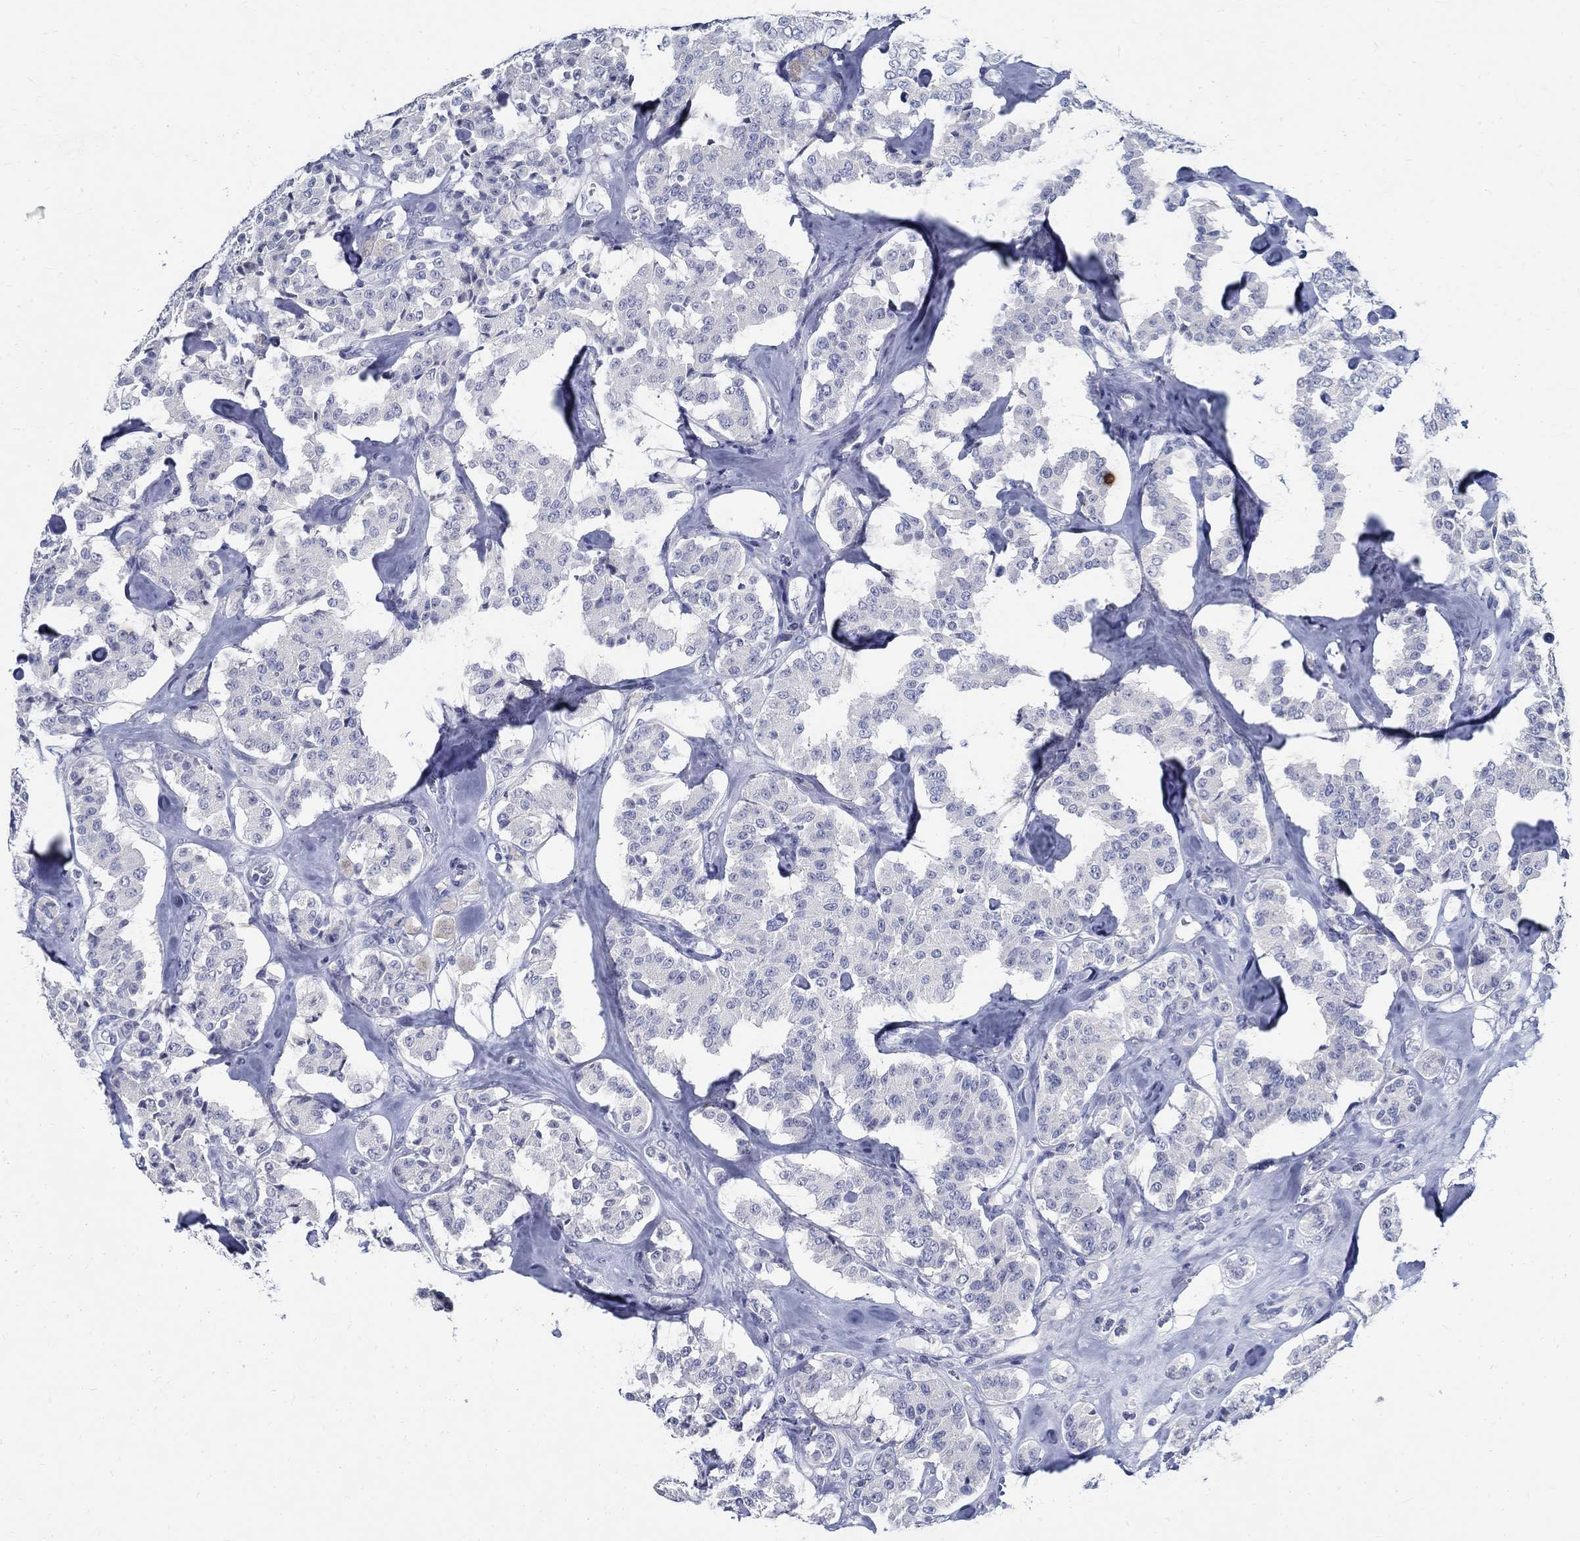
{"staining": {"intensity": "negative", "quantity": "none", "location": "none"}, "tissue": "carcinoid", "cell_type": "Tumor cells", "image_type": "cancer", "snomed": [{"axis": "morphology", "description": "Carcinoid, malignant, NOS"}, {"axis": "topography", "description": "Pancreas"}], "caption": "Immunohistochemical staining of human carcinoid demonstrates no significant expression in tumor cells.", "gene": "CETN1", "patient": {"sex": "male", "age": 41}}